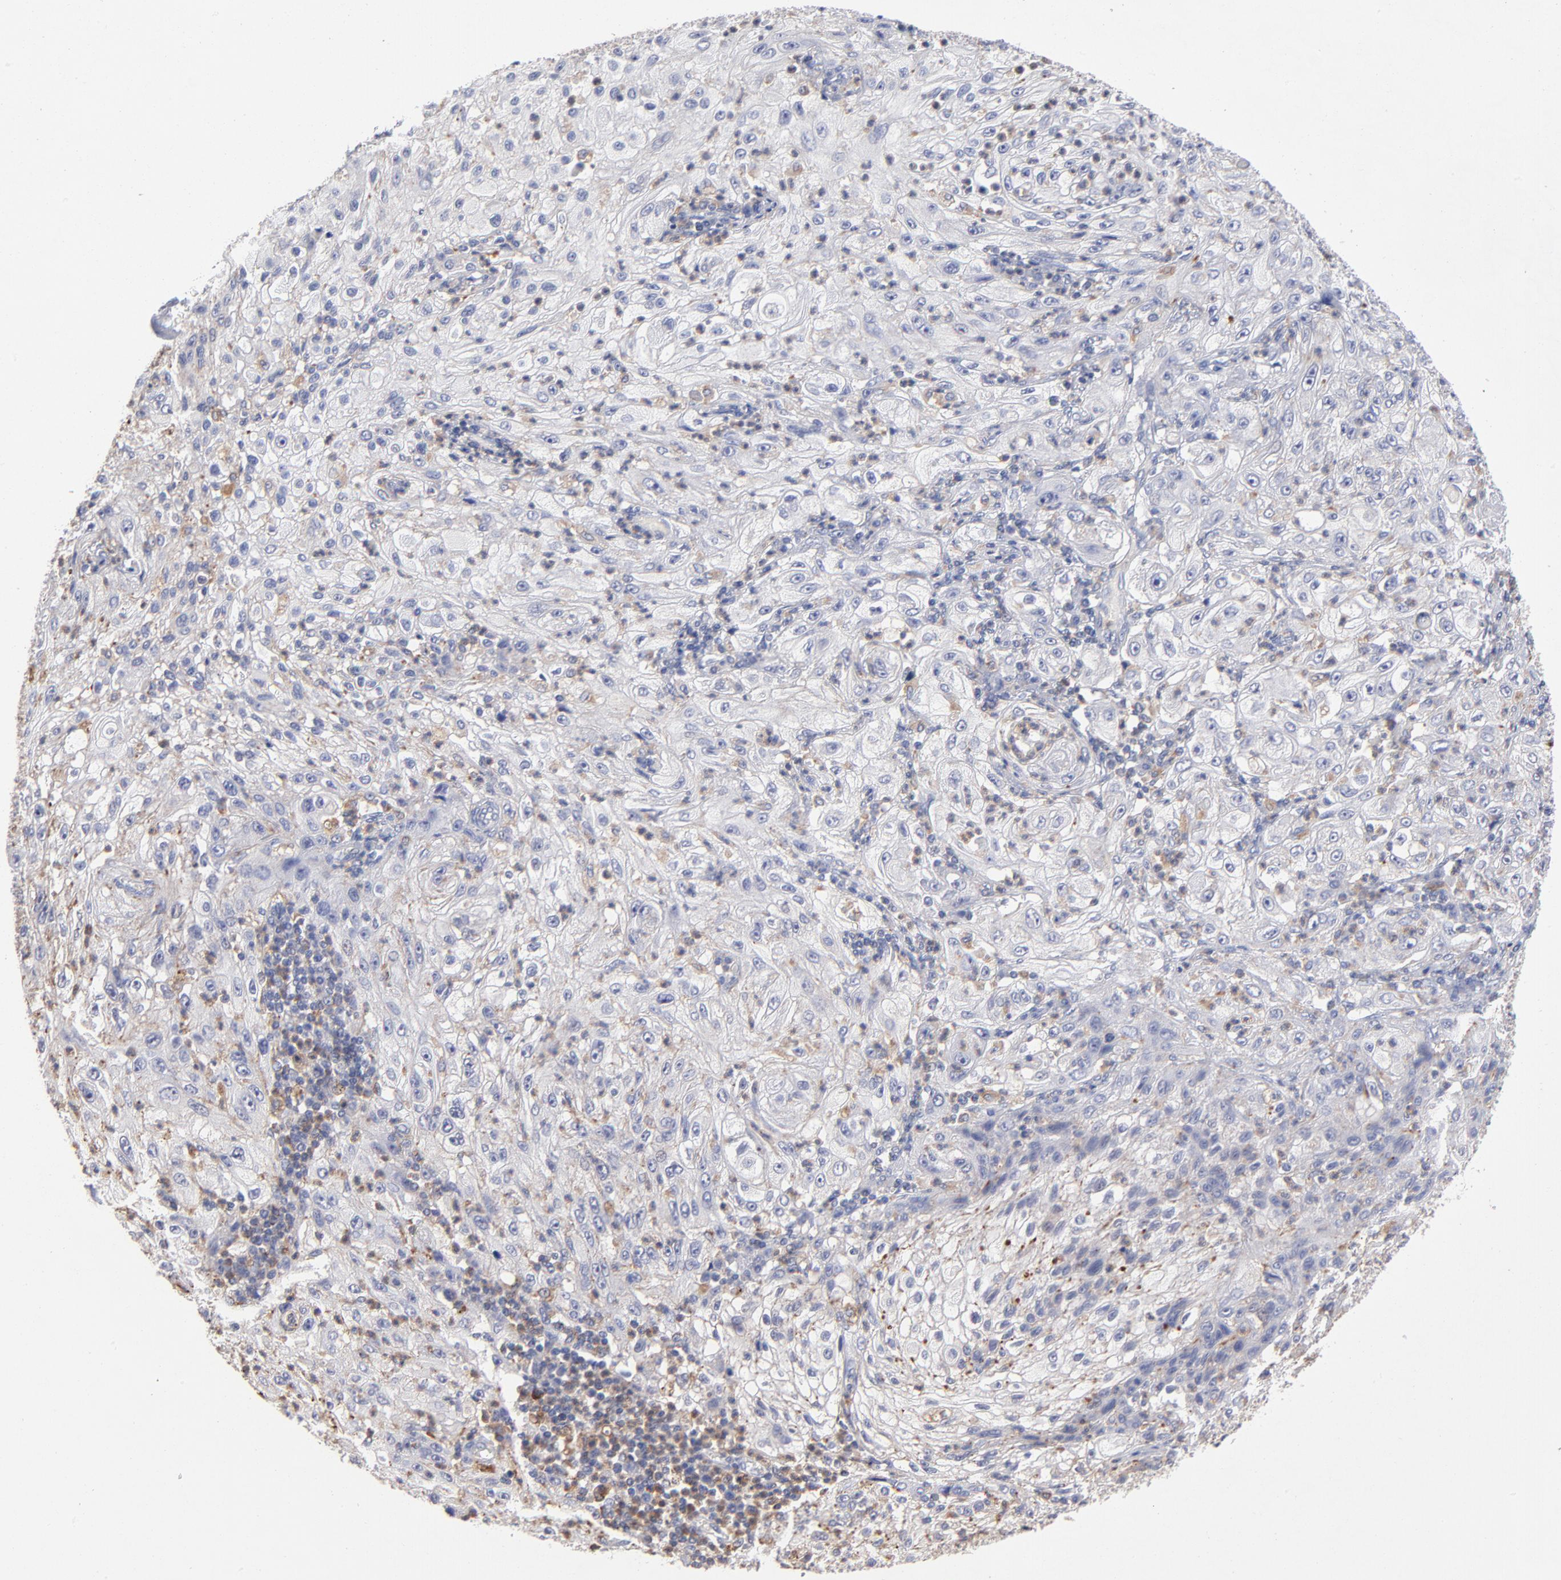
{"staining": {"intensity": "weak", "quantity": "25%-75%", "location": "cytoplasmic/membranous"}, "tissue": "lung cancer", "cell_type": "Tumor cells", "image_type": "cancer", "snomed": [{"axis": "morphology", "description": "Inflammation, NOS"}, {"axis": "morphology", "description": "Squamous cell carcinoma, NOS"}, {"axis": "topography", "description": "Lymph node"}, {"axis": "topography", "description": "Soft tissue"}, {"axis": "topography", "description": "Lung"}], "caption": "This is a photomicrograph of immunohistochemistry (IHC) staining of lung cancer (squamous cell carcinoma), which shows weak positivity in the cytoplasmic/membranous of tumor cells.", "gene": "RRAGB", "patient": {"sex": "male", "age": 66}}